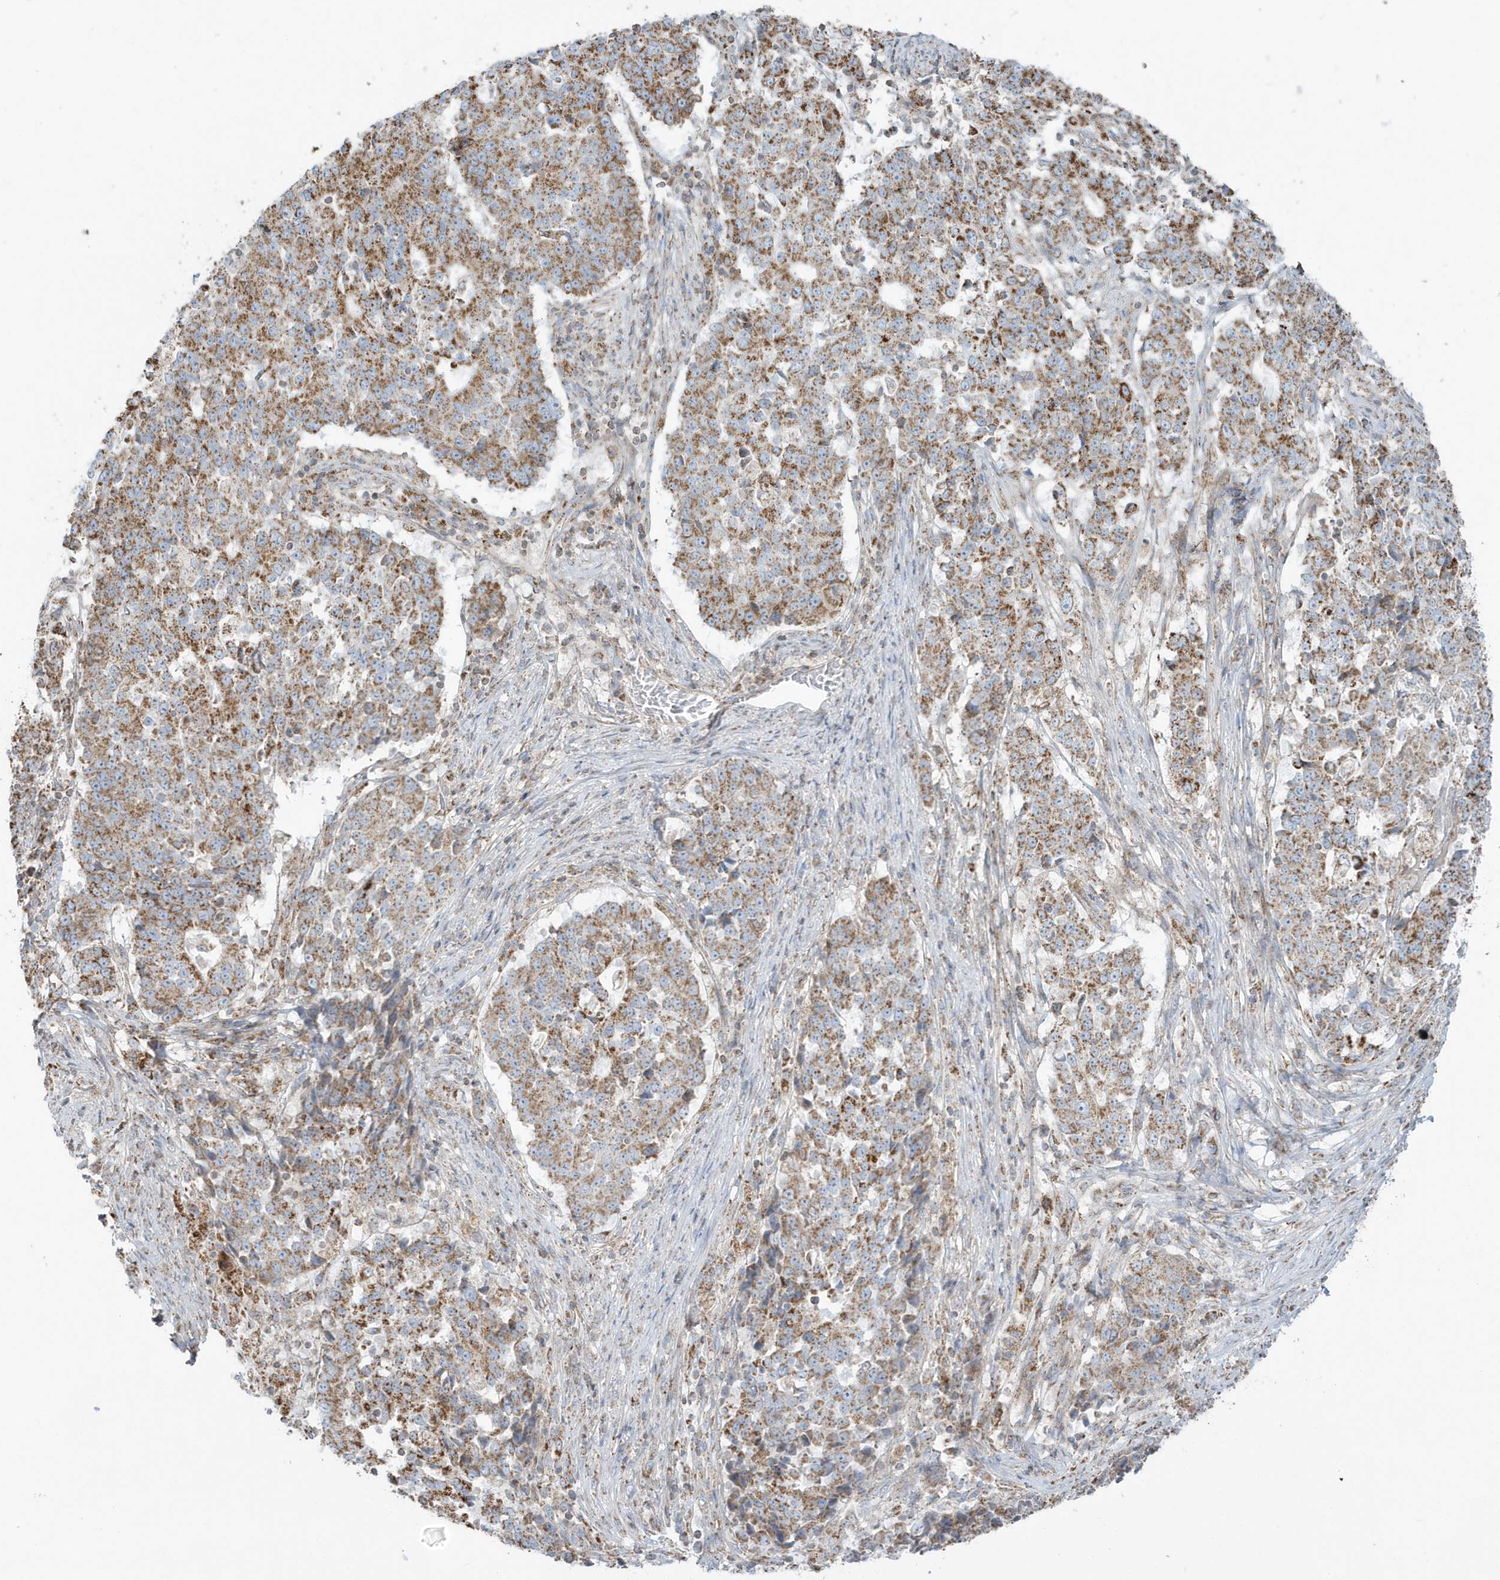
{"staining": {"intensity": "moderate", "quantity": ">75%", "location": "cytoplasmic/membranous"}, "tissue": "stomach cancer", "cell_type": "Tumor cells", "image_type": "cancer", "snomed": [{"axis": "morphology", "description": "Adenocarcinoma, NOS"}, {"axis": "topography", "description": "Stomach"}], "caption": "Immunohistochemistry (DAB) staining of stomach cancer (adenocarcinoma) exhibits moderate cytoplasmic/membranous protein positivity in about >75% of tumor cells.", "gene": "RAB11FIP3", "patient": {"sex": "male", "age": 59}}